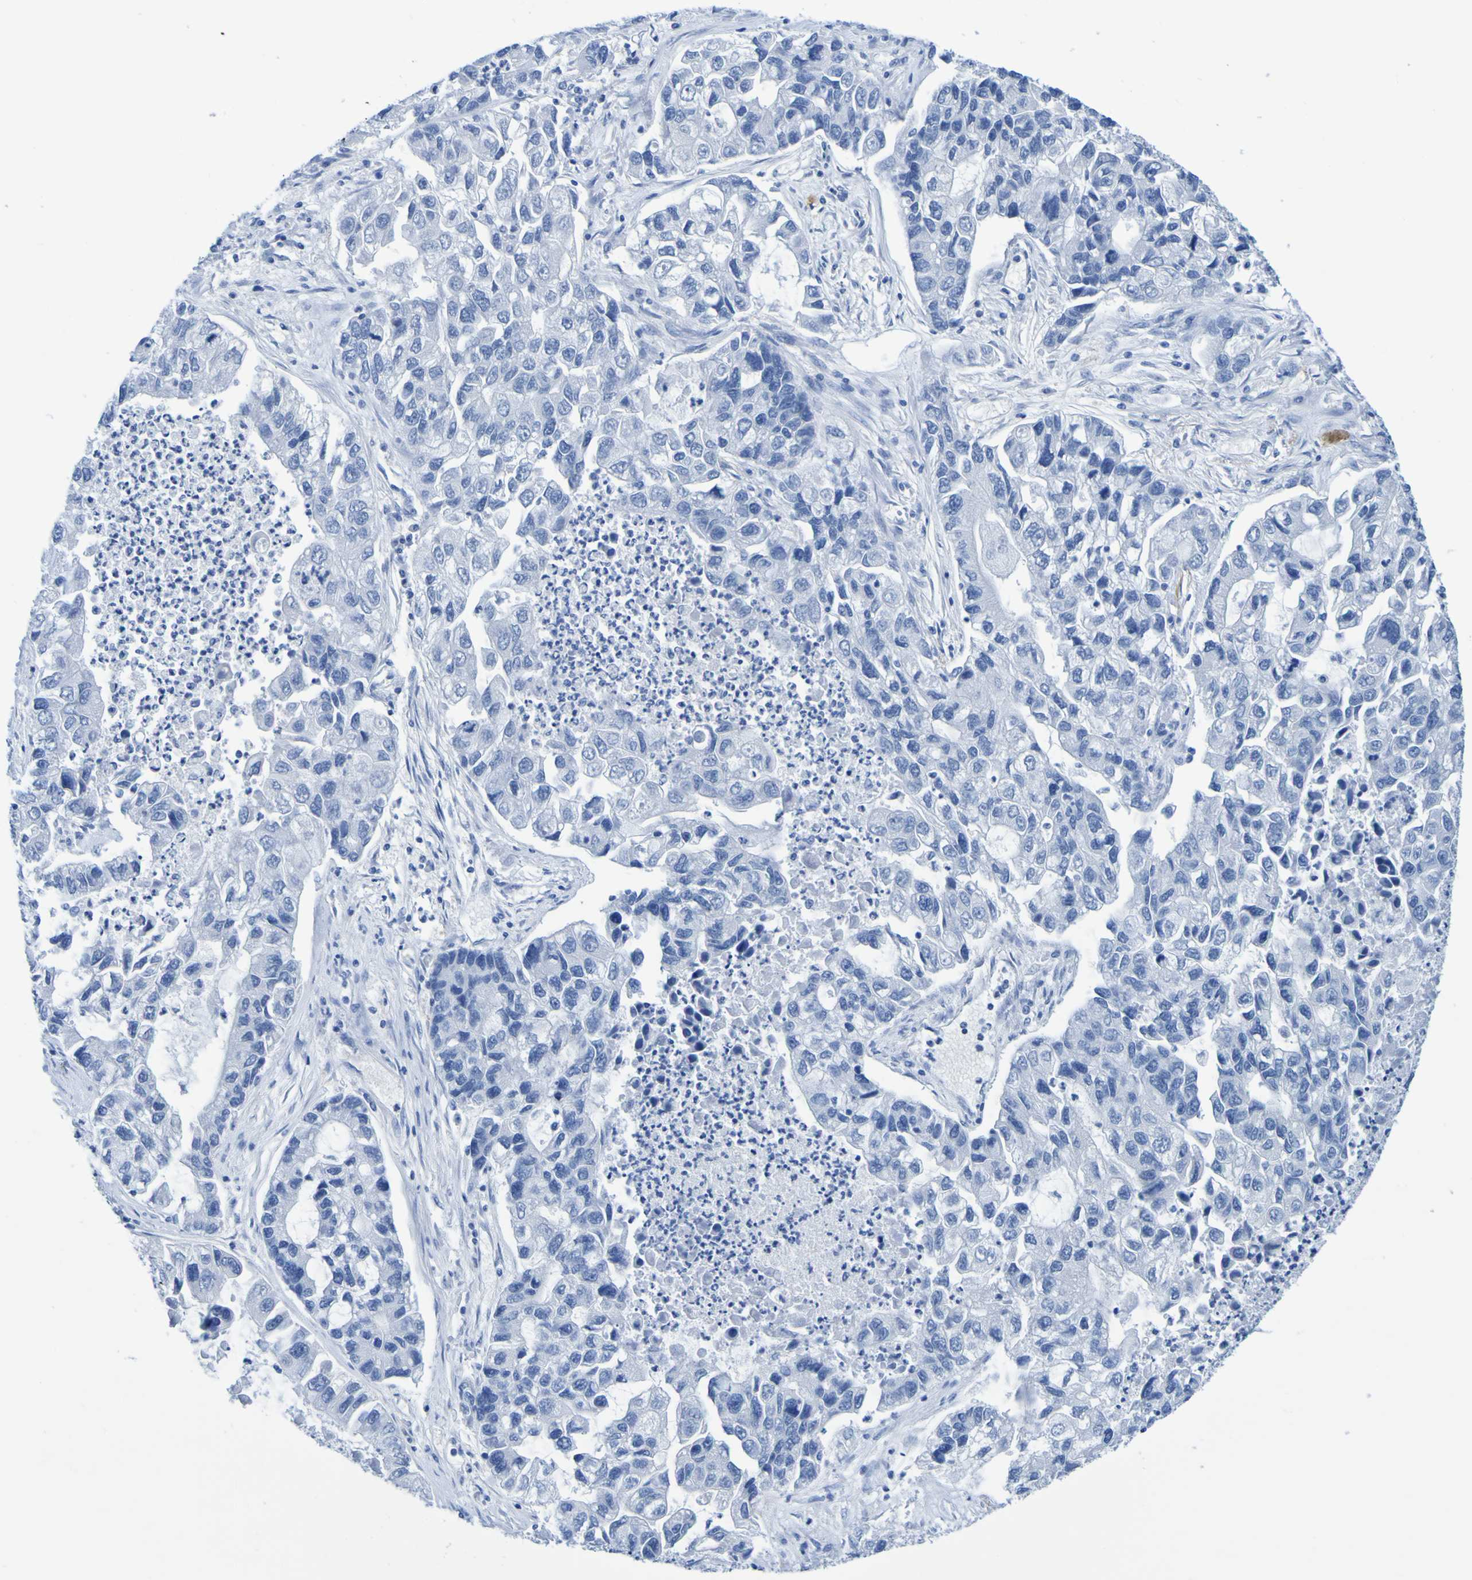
{"staining": {"intensity": "negative", "quantity": "none", "location": "none"}, "tissue": "lung cancer", "cell_type": "Tumor cells", "image_type": "cancer", "snomed": [{"axis": "morphology", "description": "Adenocarcinoma, NOS"}, {"axis": "topography", "description": "Lung"}], "caption": "An immunohistochemistry photomicrograph of lung cancer is shown. There is no staining in tumor cells of lung cancer.", "gene": "DPEP1", "patient": {"sex": "female", "age": 51}}